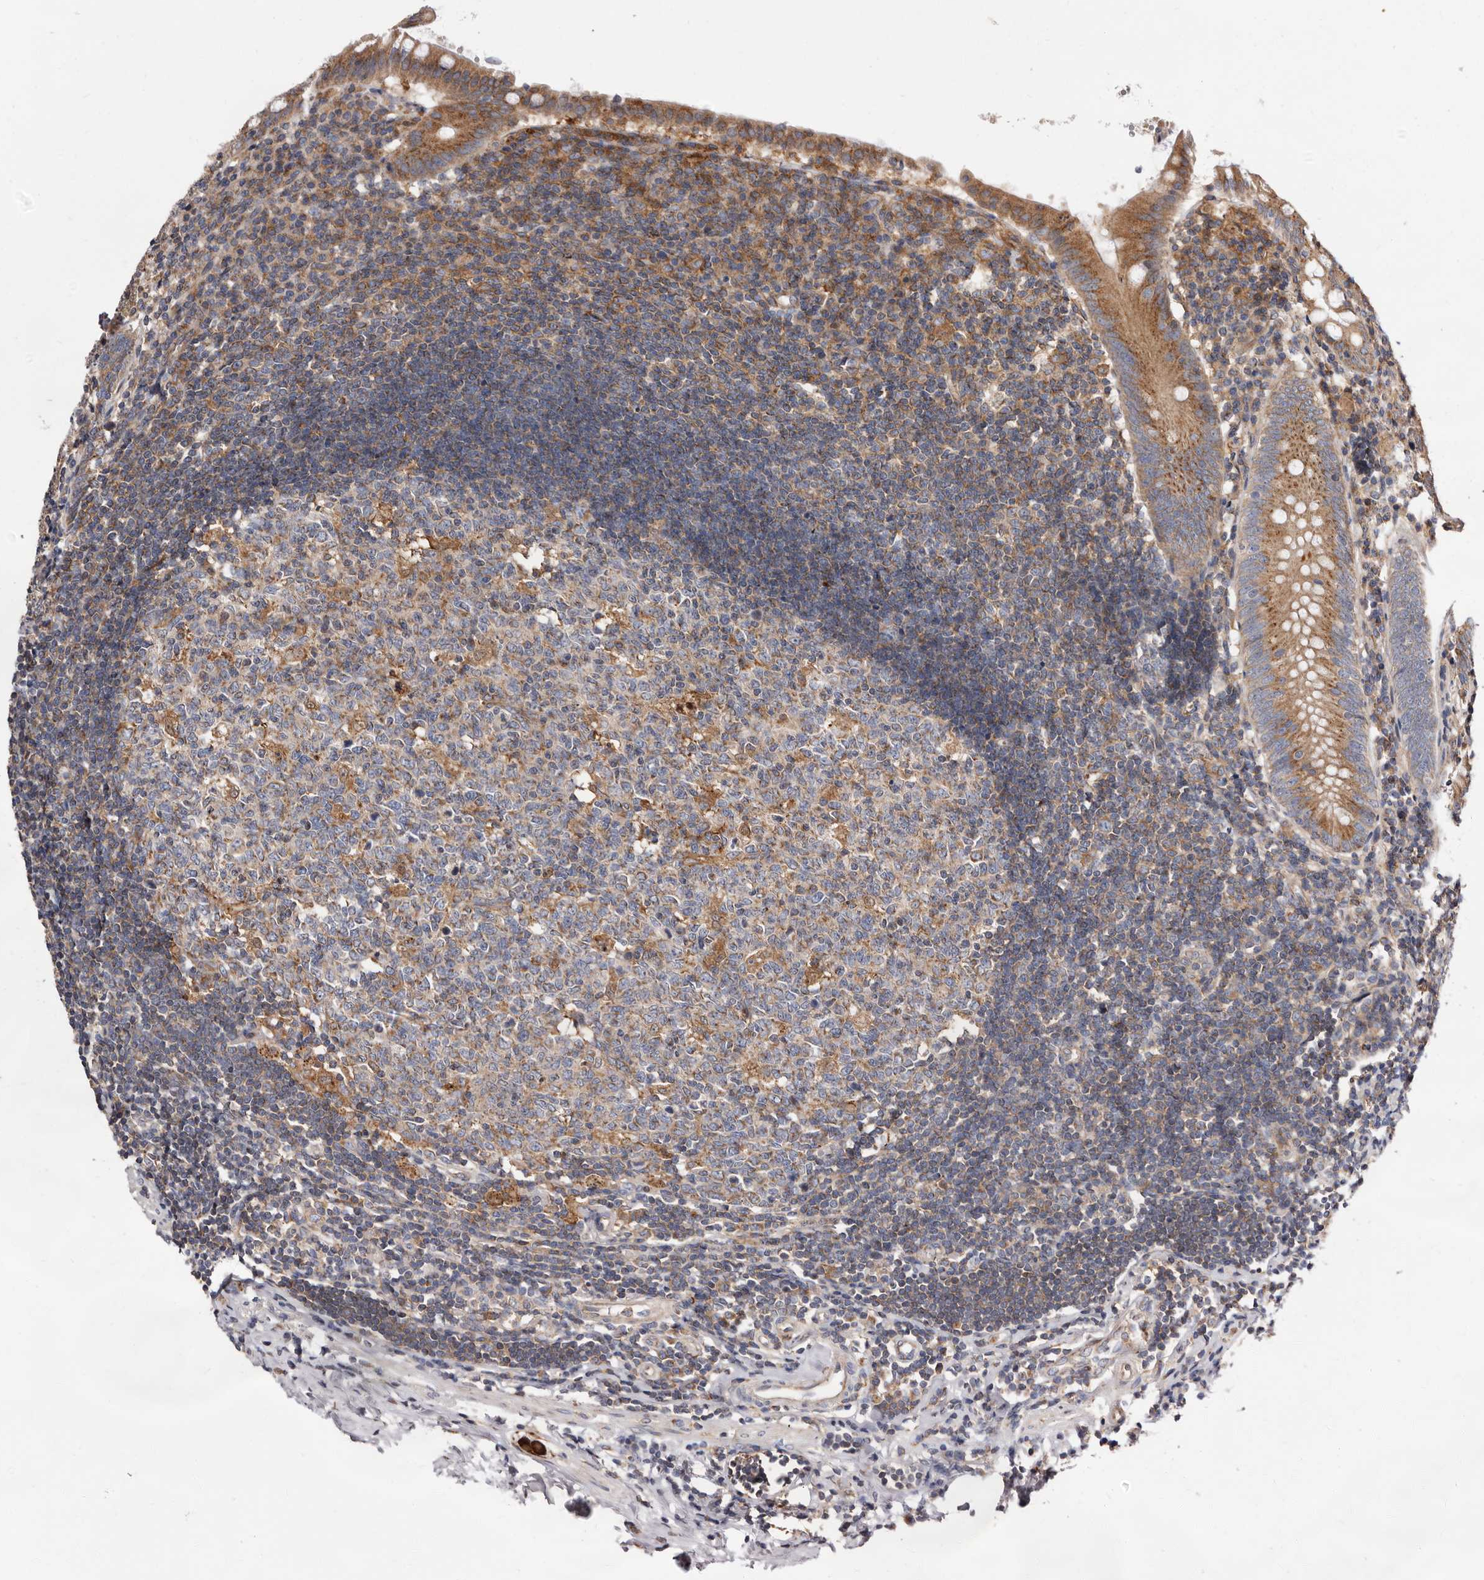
{"staining": {"intensity": "moderate", "quantity": ">75%", "location": "cytoplasmic/membranous"}, "tissue": "appendix", "cell_type": "Glandular cells", "image_type": "normal", "snomed": [{"axis": "morphology", "description": "Normal tissue, NOS"}, {"axis": "topography", "description": "Appendix"}], "caption": "Approximately >75% of glandular cells in normal appendix show moderate cytoplasmic/membranous protein expression as visualized by brown immunohistochemical staining.", "gene": "COQ8B", "patient": {"sex": "female", "age": 54}}